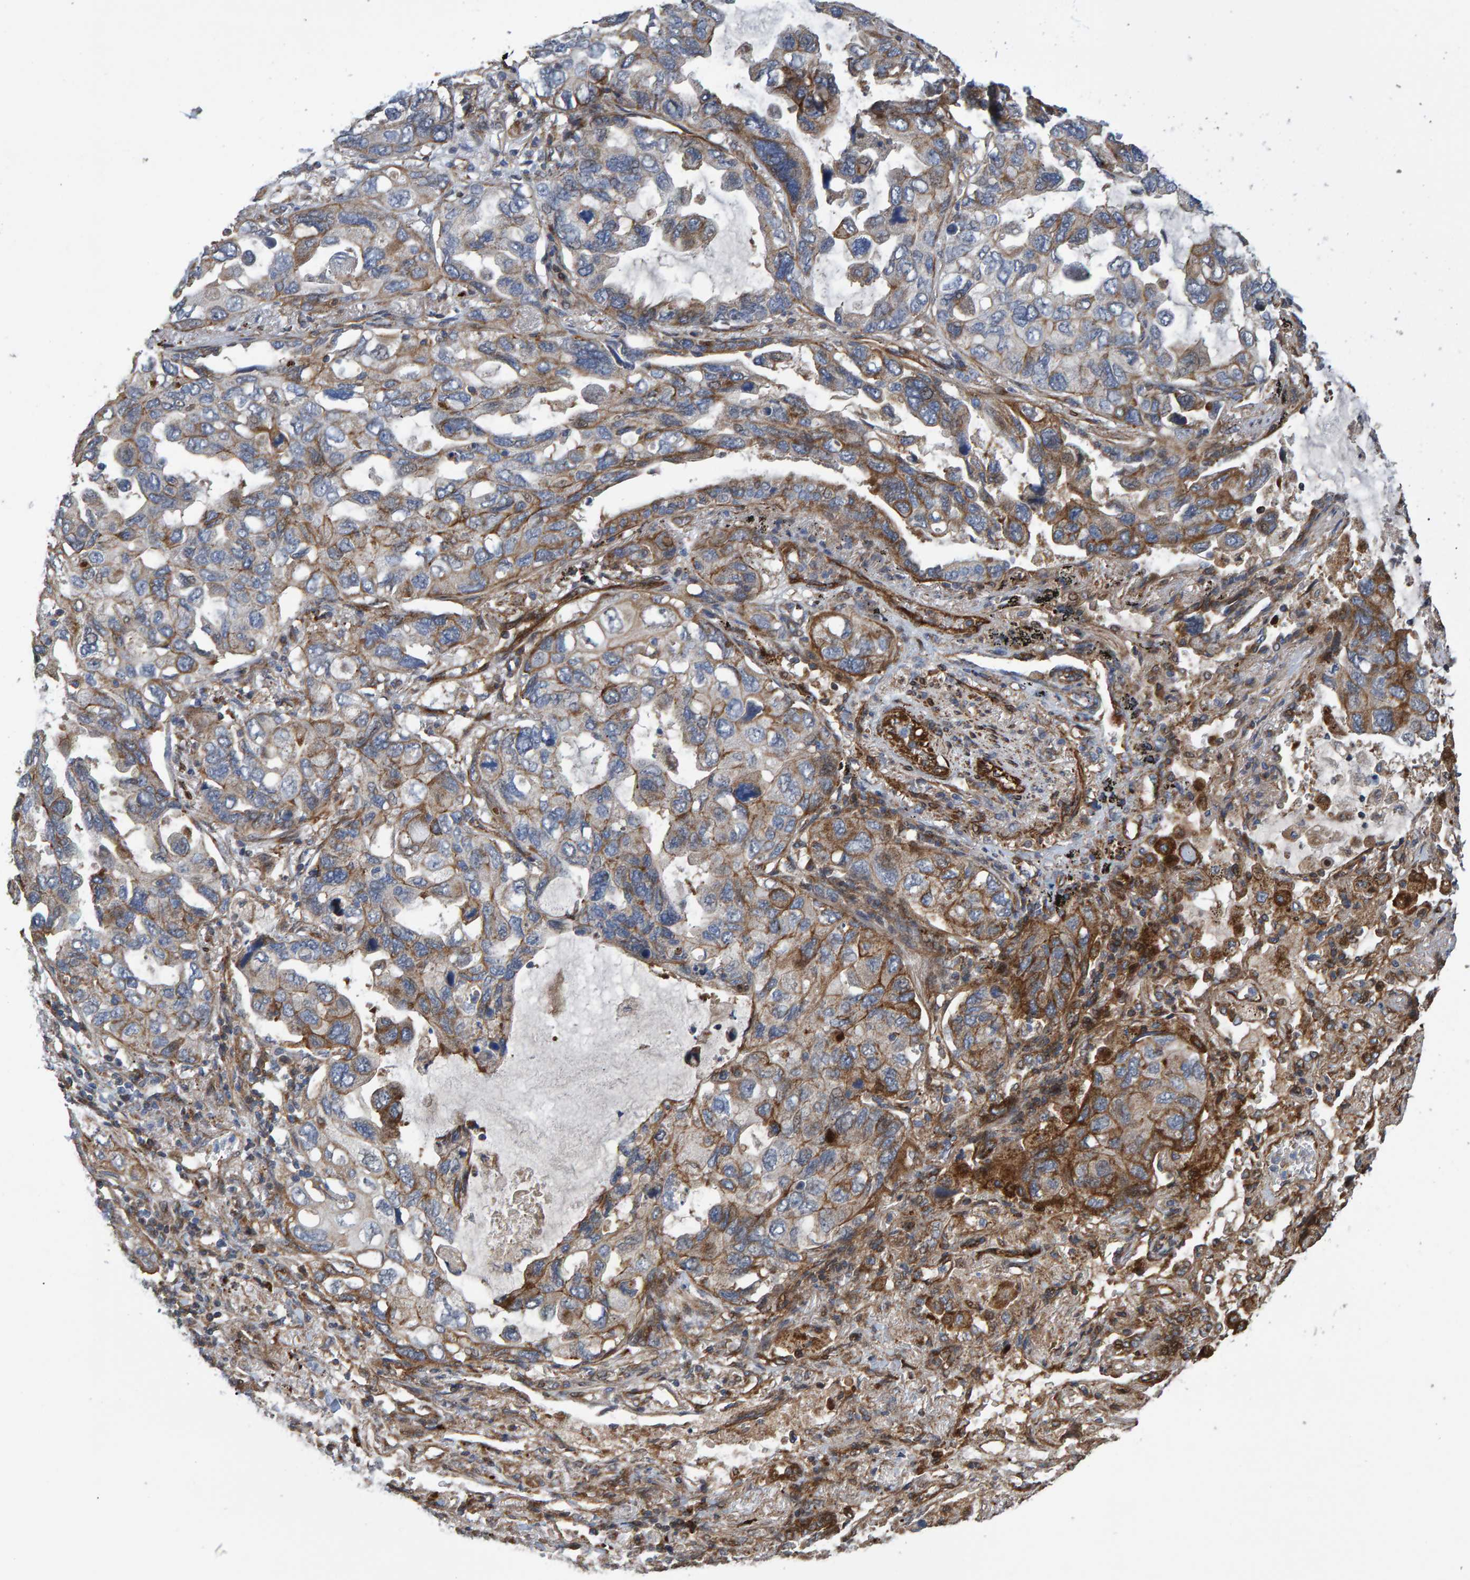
{"staining": {"intensity": "moderate", "quantity": ">75%", "location": "cytoplasmic/membranous"}, "tissue": "lung cancer", "cell_type": "Tumor cells", "image_type": "cancer", "snomed": [{"axis": "morphology", "description": "Squamous cell carcinoma, NOS"}, {"axis": "topography", "description": "Lung"}], "caption": "Lung cancer (squamous cell carcinoma) was stained to show a protein in brown. There is medium levels of moderate cytoplasmic/membranous expression in about >75% of tumor cells. (DAB (3,3'-diaminobenzidine) IHC, brown staining for protein, blue staining for nuclei).", "gene": "SLIT2", "patient": {"sex": "female", "age": 73}}